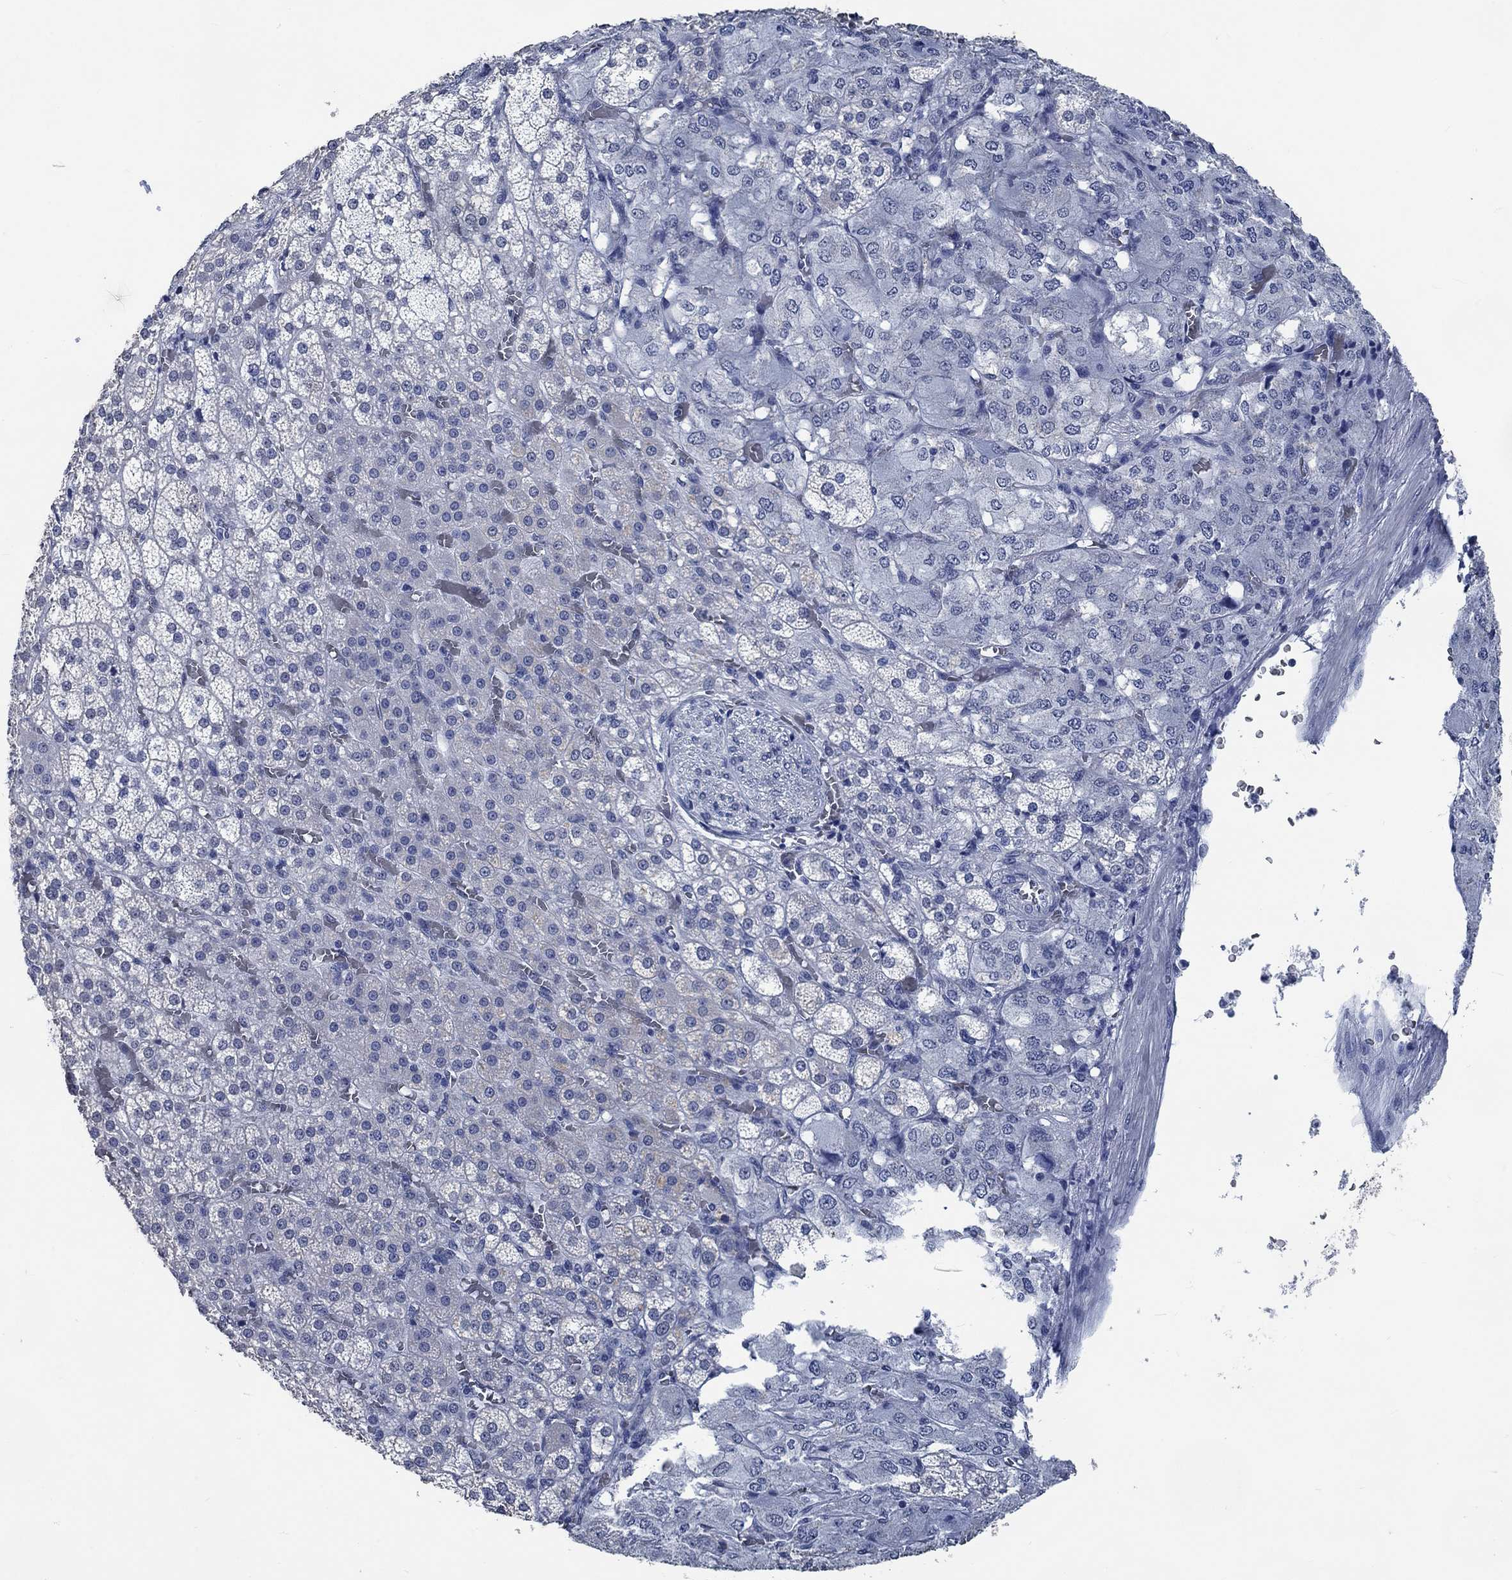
{"staining": {"intensity": "weak", "quantity": "<25%", "location": "cytoplasmic/membranous"}, "tissue": "adrenal gland", "cell_type": "Glandular cells", "image_type": "normal", "snomed": [{"axis": "morphology", "description": "Normal tissue, NOS"}, {"axis": "topography", "description": "Adrenal gland"}], "caption": "High power microscopy photomicrograph of an immunohistochemistry (IHC) histopathology image of benign adrenal gland, revealing no significant staining in glandular cells. (IHC, brightfield microscopy, high magnification).", "gene": "OBSCN", "patient": {"sex": "female", "age": 60}}